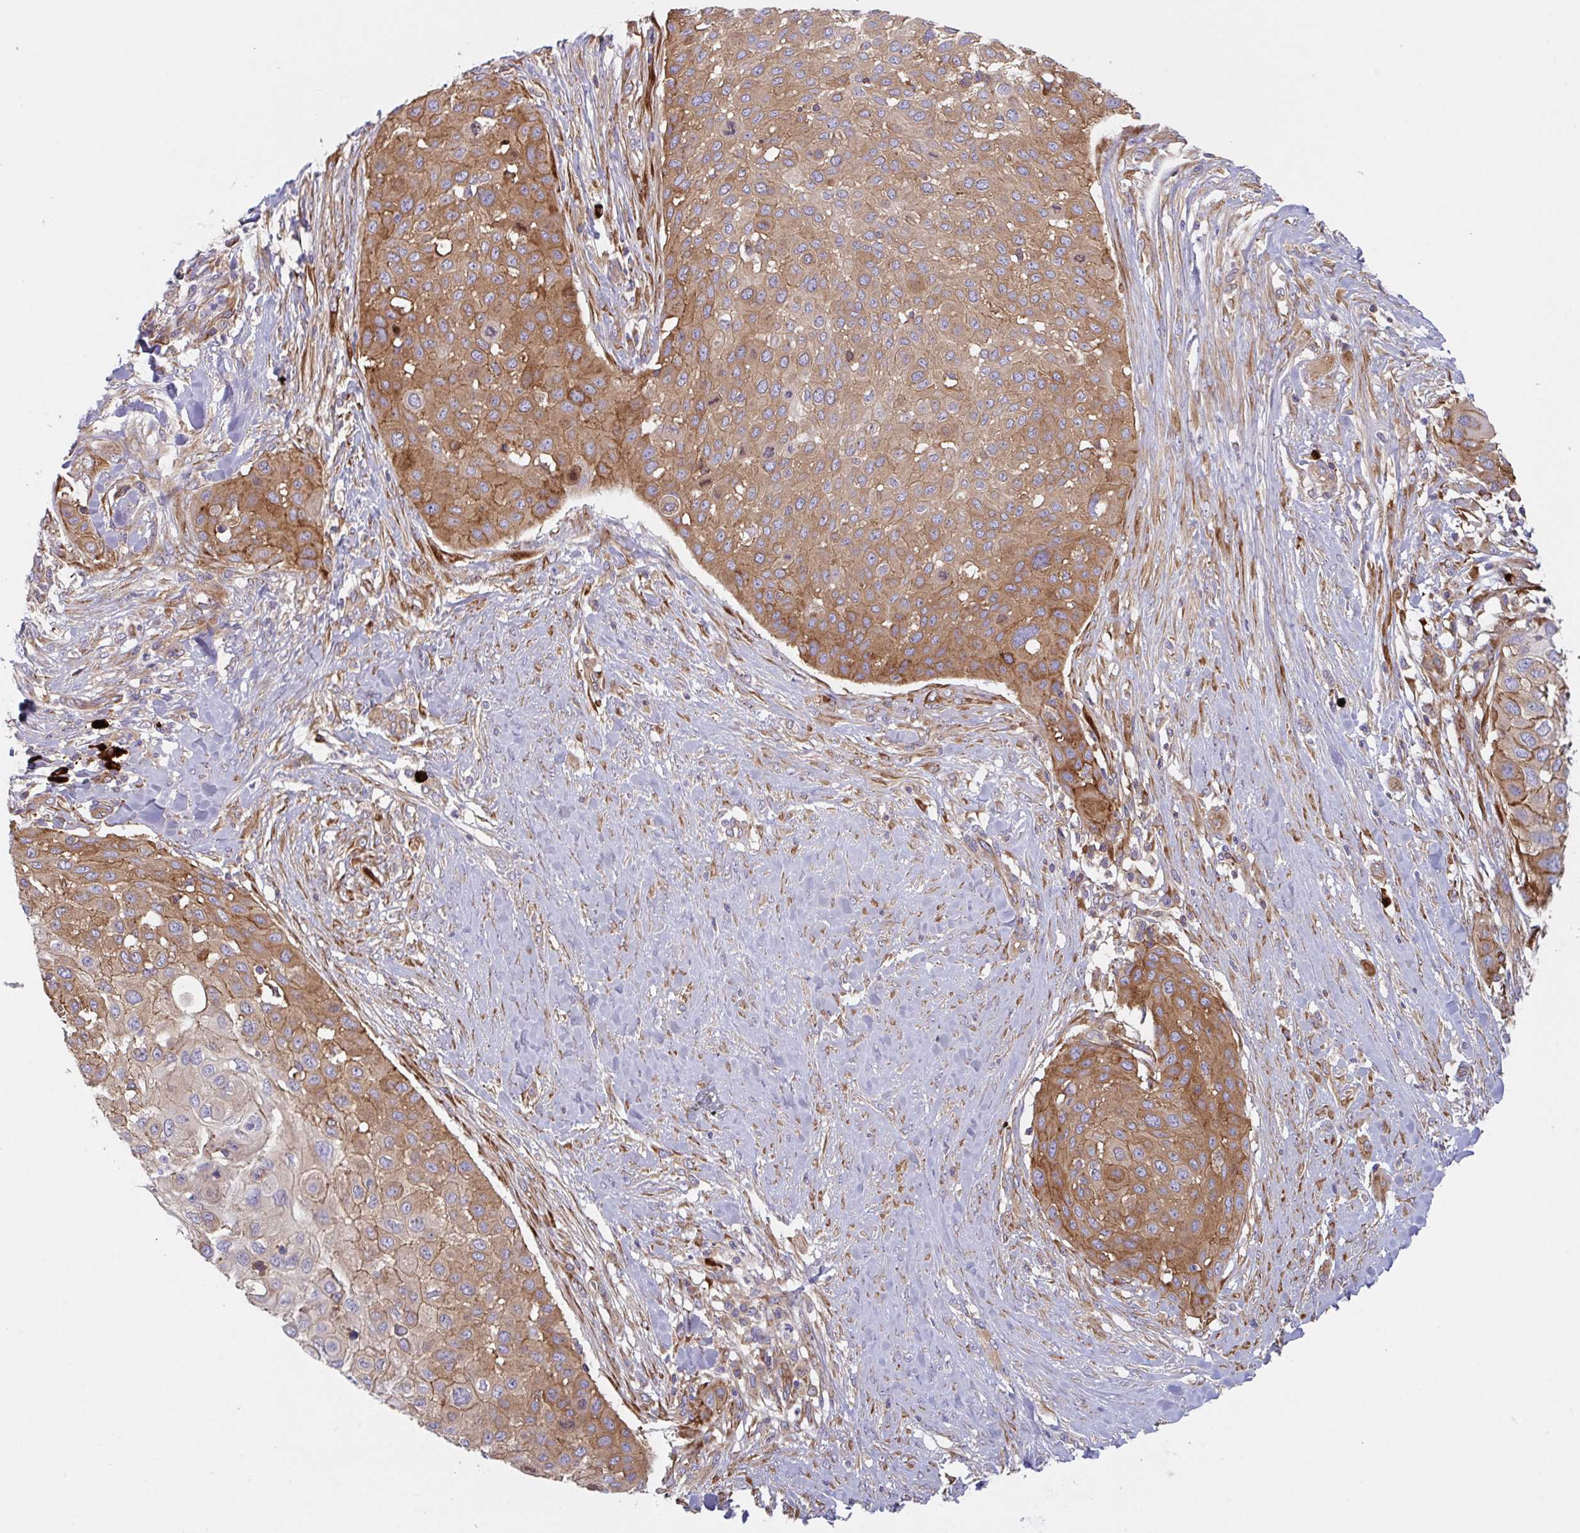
{"staining": {"intensity": "moderate", "quantity": ">75%", "location": "cytoplasmic/membranous"}, "tissue": "skin cancer", "cell_type": "Tumor cells", "image_type": "cancer", "snomed": [{"axis": "morphology", "description": "Squamous cell carcinoma, NOS"}, {"axis": "topography", "description": "Skin"}], "caption": "Skin cancer stained for a protein (brown) demonstrates moderate cytoplasmic/membranous positive staining in about >75% of tumor cells.", "gene": "YARS2", "patient": {"sex": "female", "age": 87}}